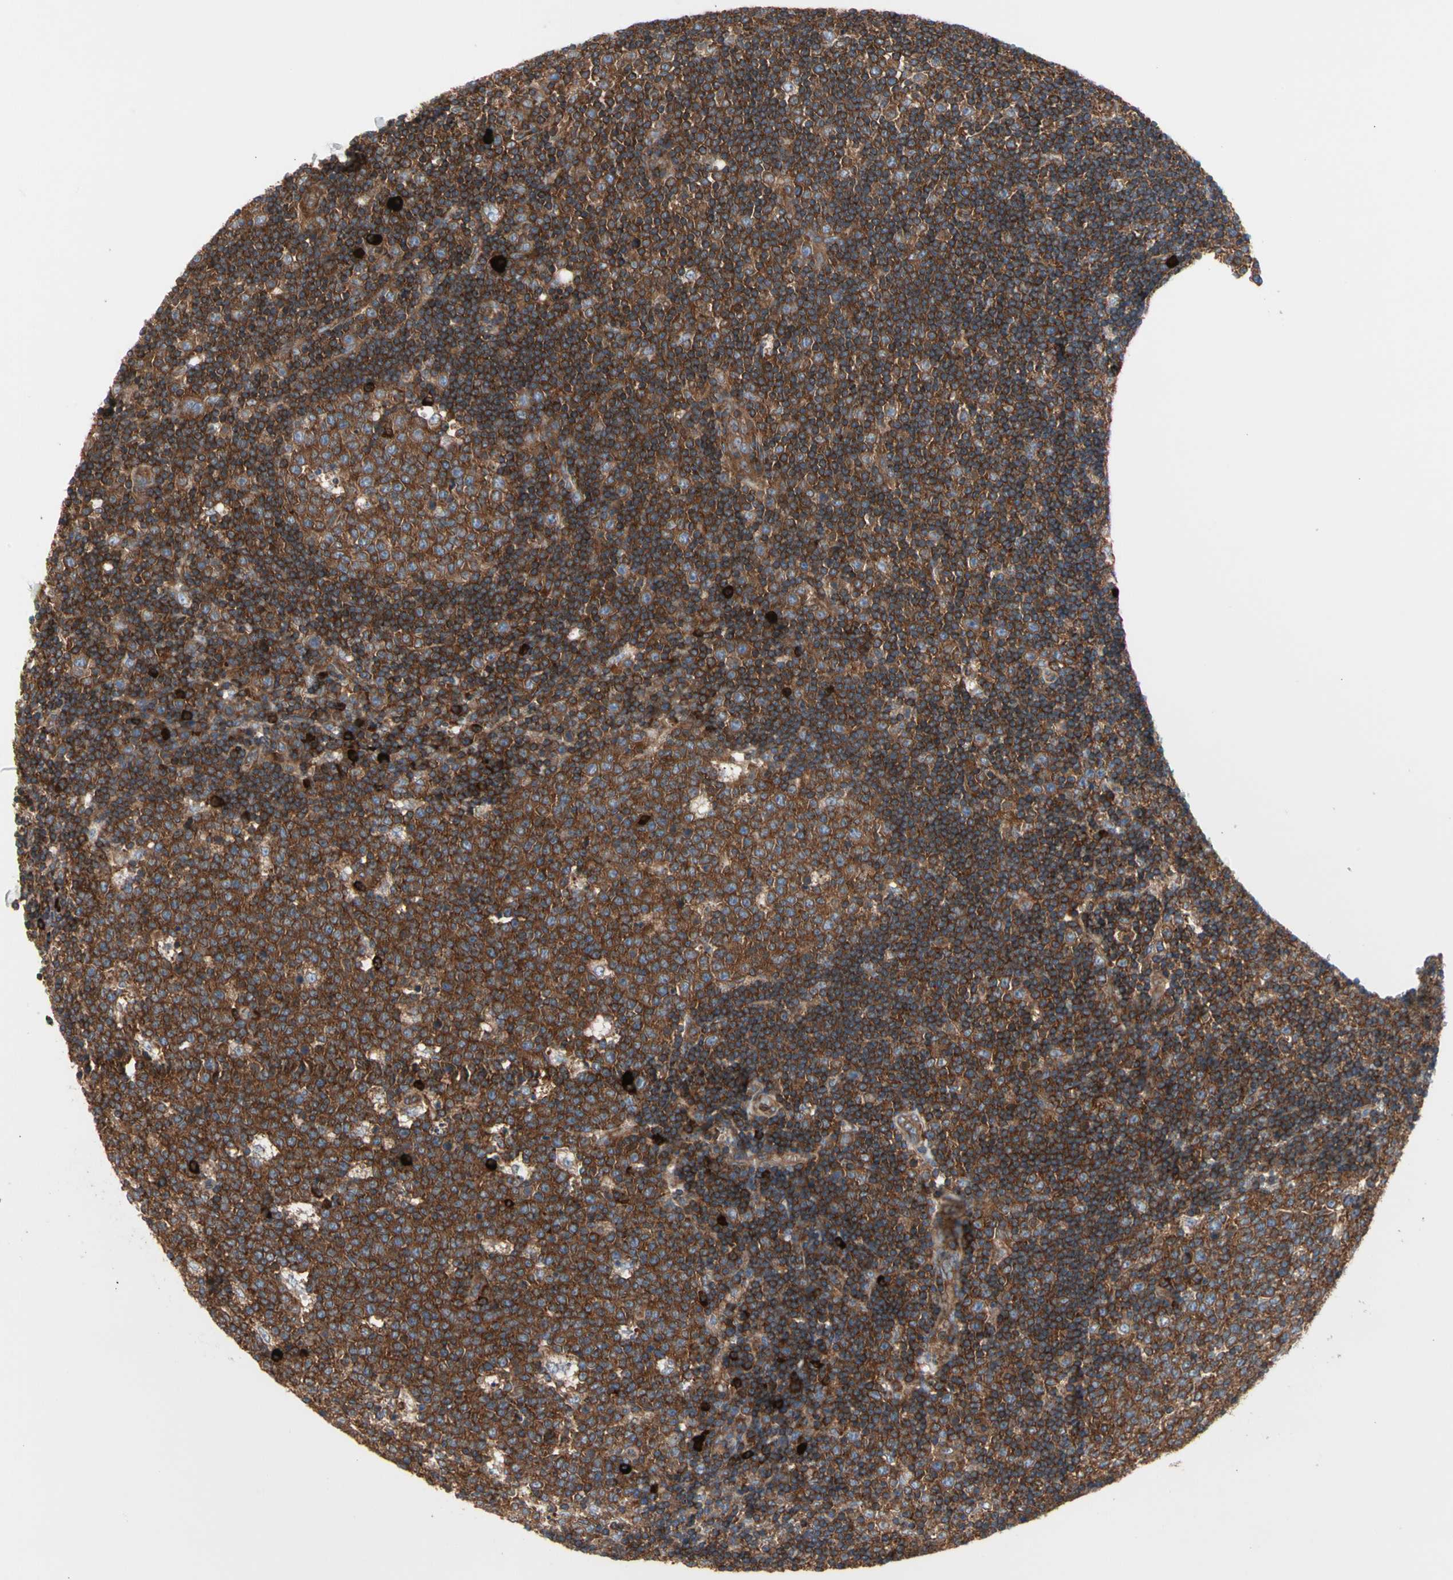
{"staining": {"intensity": "strong", "quantity": ">75%", "location": "cytoplasmic/membranous"}, "tissue": "lymph node", "cell_type": "Germinal center cells", "image_type": "normal", "snomed": [{"axis": "morphology", "description": "Normal tissue, NOS"}, {"axis": "topography", "description": "Lymph node"}, {"axis": "topography", "description": "Salivary gland"}], "caption": "Lymph node stained with DAB (3,3'-diaminobenzidine) IHC reveals high levels of strong cytoplasmic/membranous expression in approximately >75% of germinal center cells.", "gene": "ROCK1", "patient": {"sex": "male", "age": 8}}